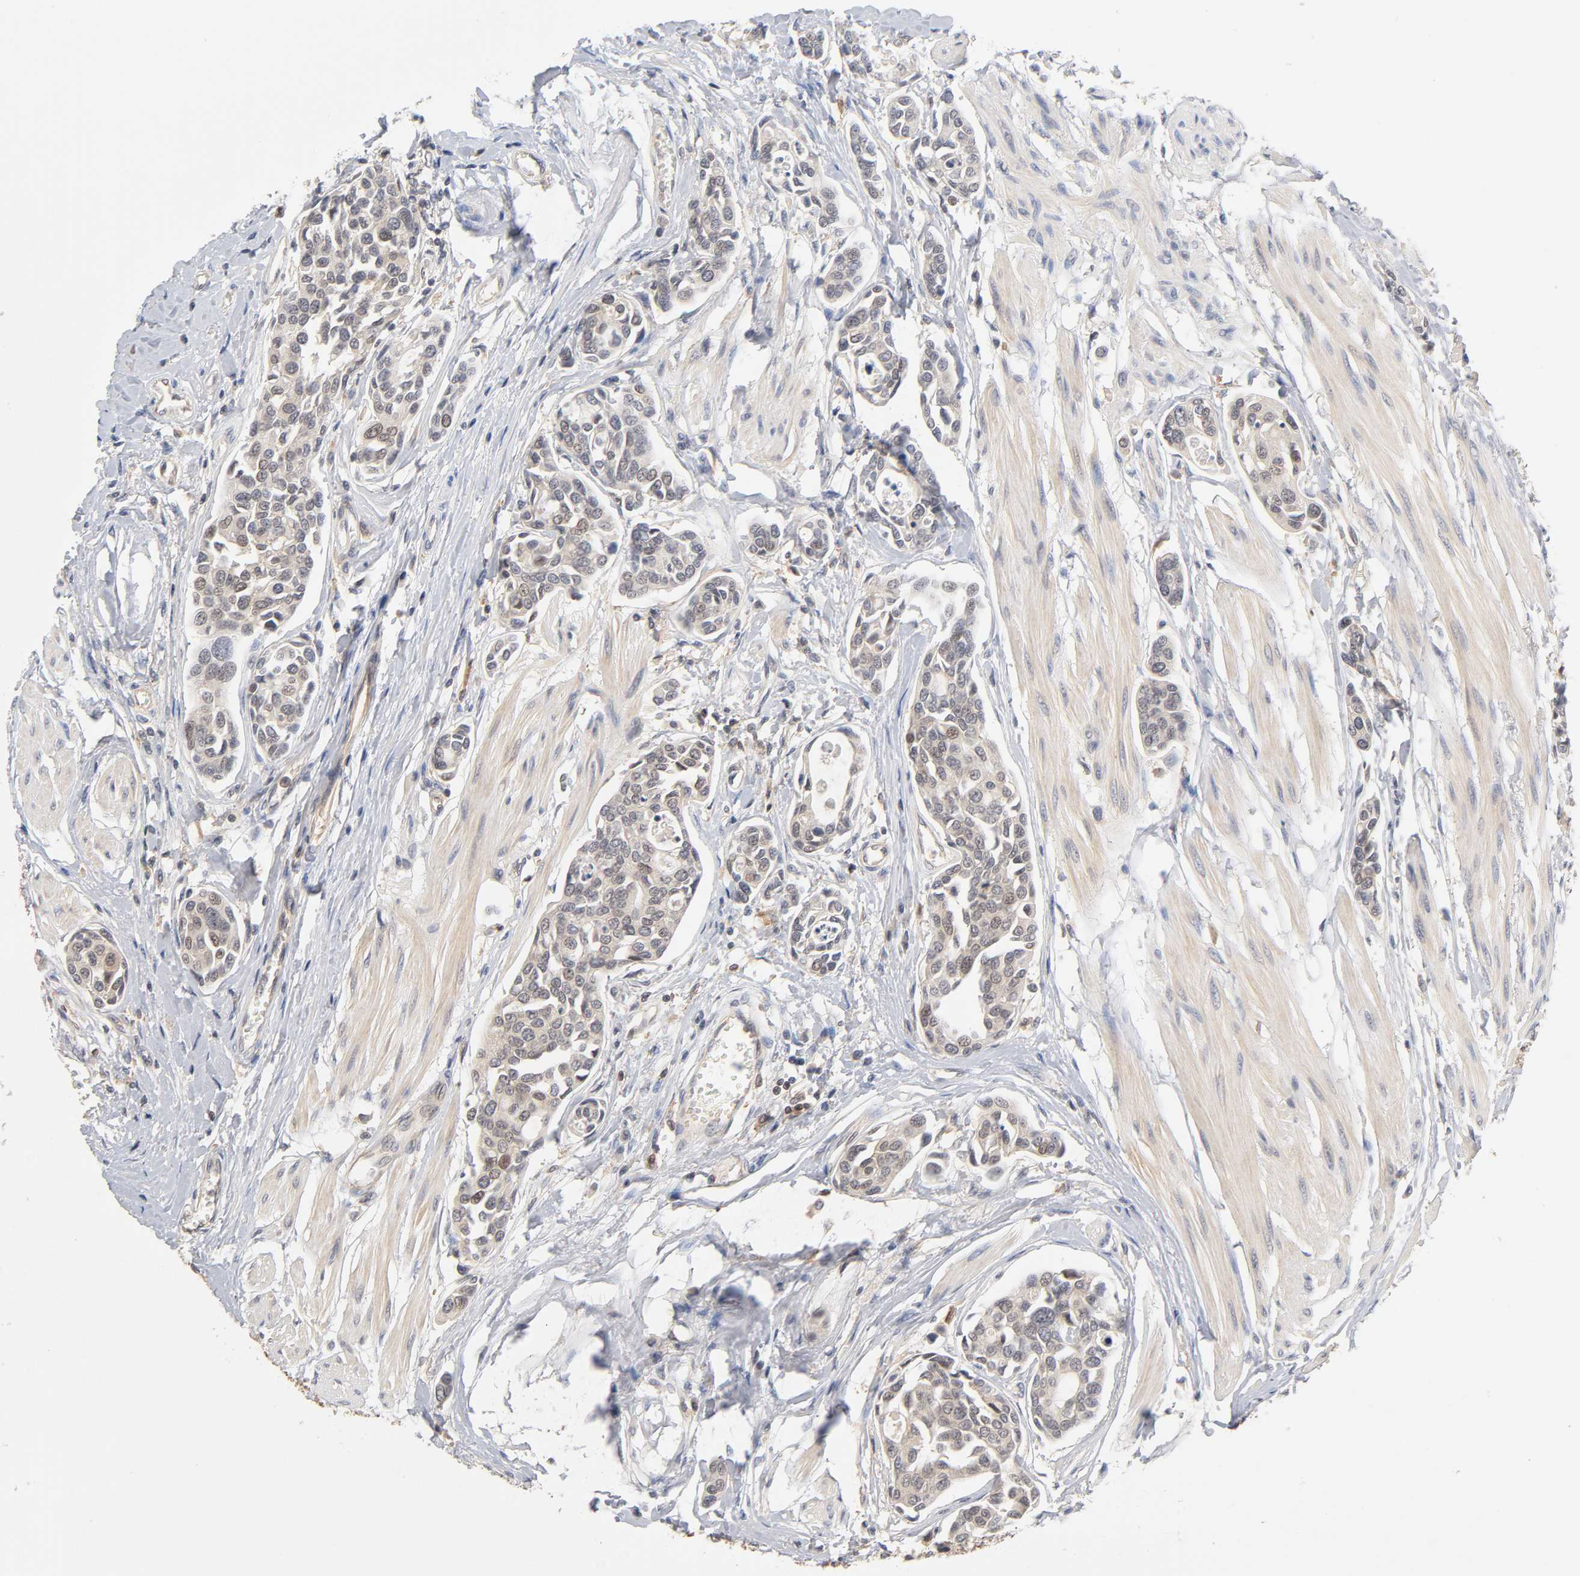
{"staining": {"intensity": "weak", "quantity": "25%-75%", "location": "cytoplasmic/membranous,nuclear"}, "tissue": "urothelial cancer", "cell_type": "Tumor cells", "image_type": "cancer", "snomed": [{"axis": "morphology", "description": "Urothelial carcinoma, High grade"}, {"axis": "topography", "description": "Urinary bladder"}], "caption": "IHC image of urothelial carcinoma (high-grade) stained for a protein (brown), which exhibits low levels of weak cytoplasmic/membranous and nuclear positivity in approximately 25%-75% of tumor cells.", "gene": "ACTR2", "patient": {"sex": "male", "age": 78}}